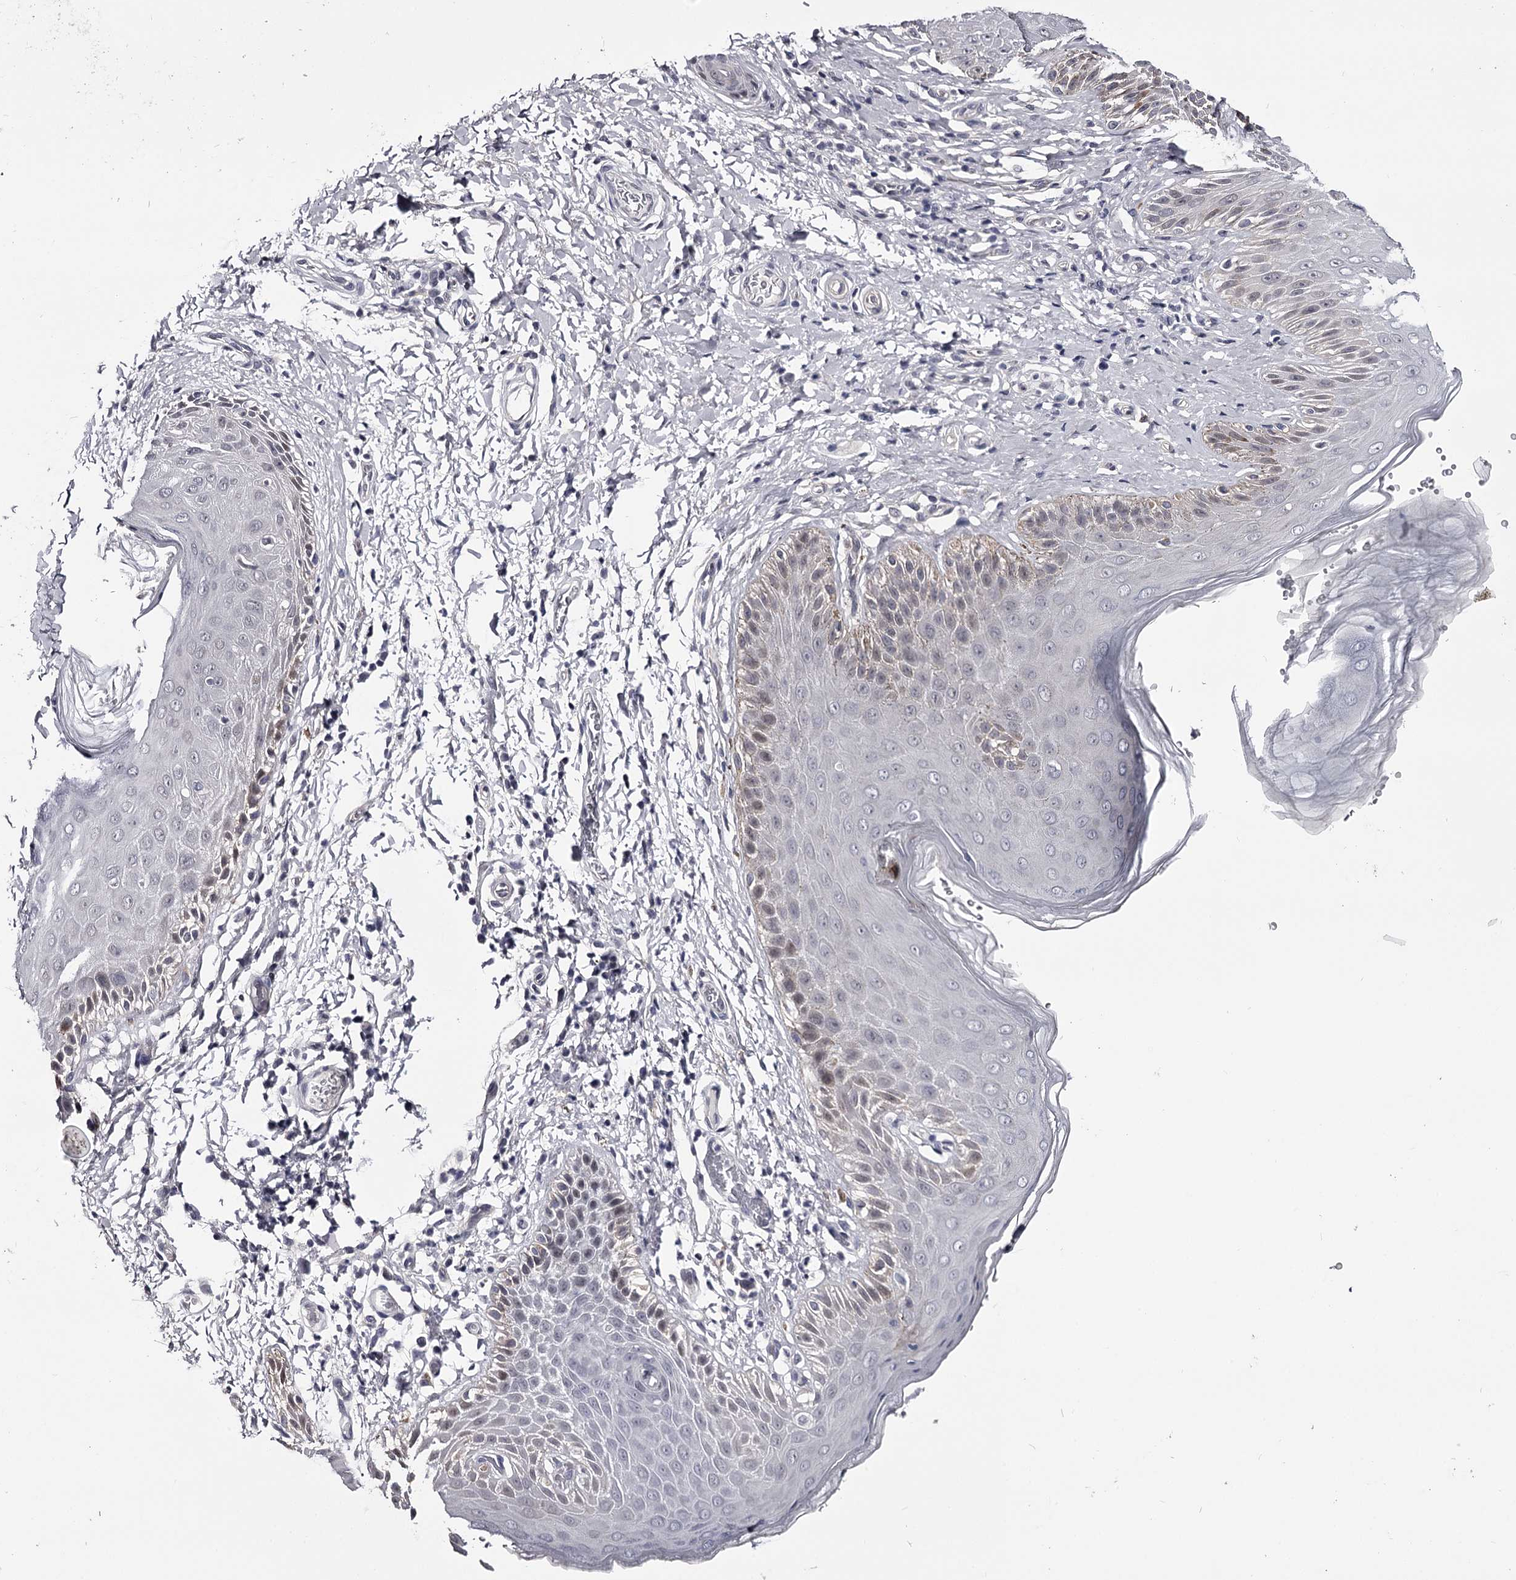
{"staining": {"intensity": "weak", "quantity": "<25%", "location": "nuclear"}, "tissue": "skin", "cell_type": "Epidermal cells", "image_type": "normal", "snomed": [{"axis": "morphology", "description": "Normal tissue, NOS"}, {"axis": "topography", "description": "Anal"}], "caption": "Protein analysis of unremarkable skin reveals no significant positivity in epidermal cells. (DAB (3,3'-diaminobenzidine) immunohistochemistry (IHC) visualized using brightfield microscopy, high magnification).", "gene": "OVOL2", "patient": {"sex": "male", "age": 44}}